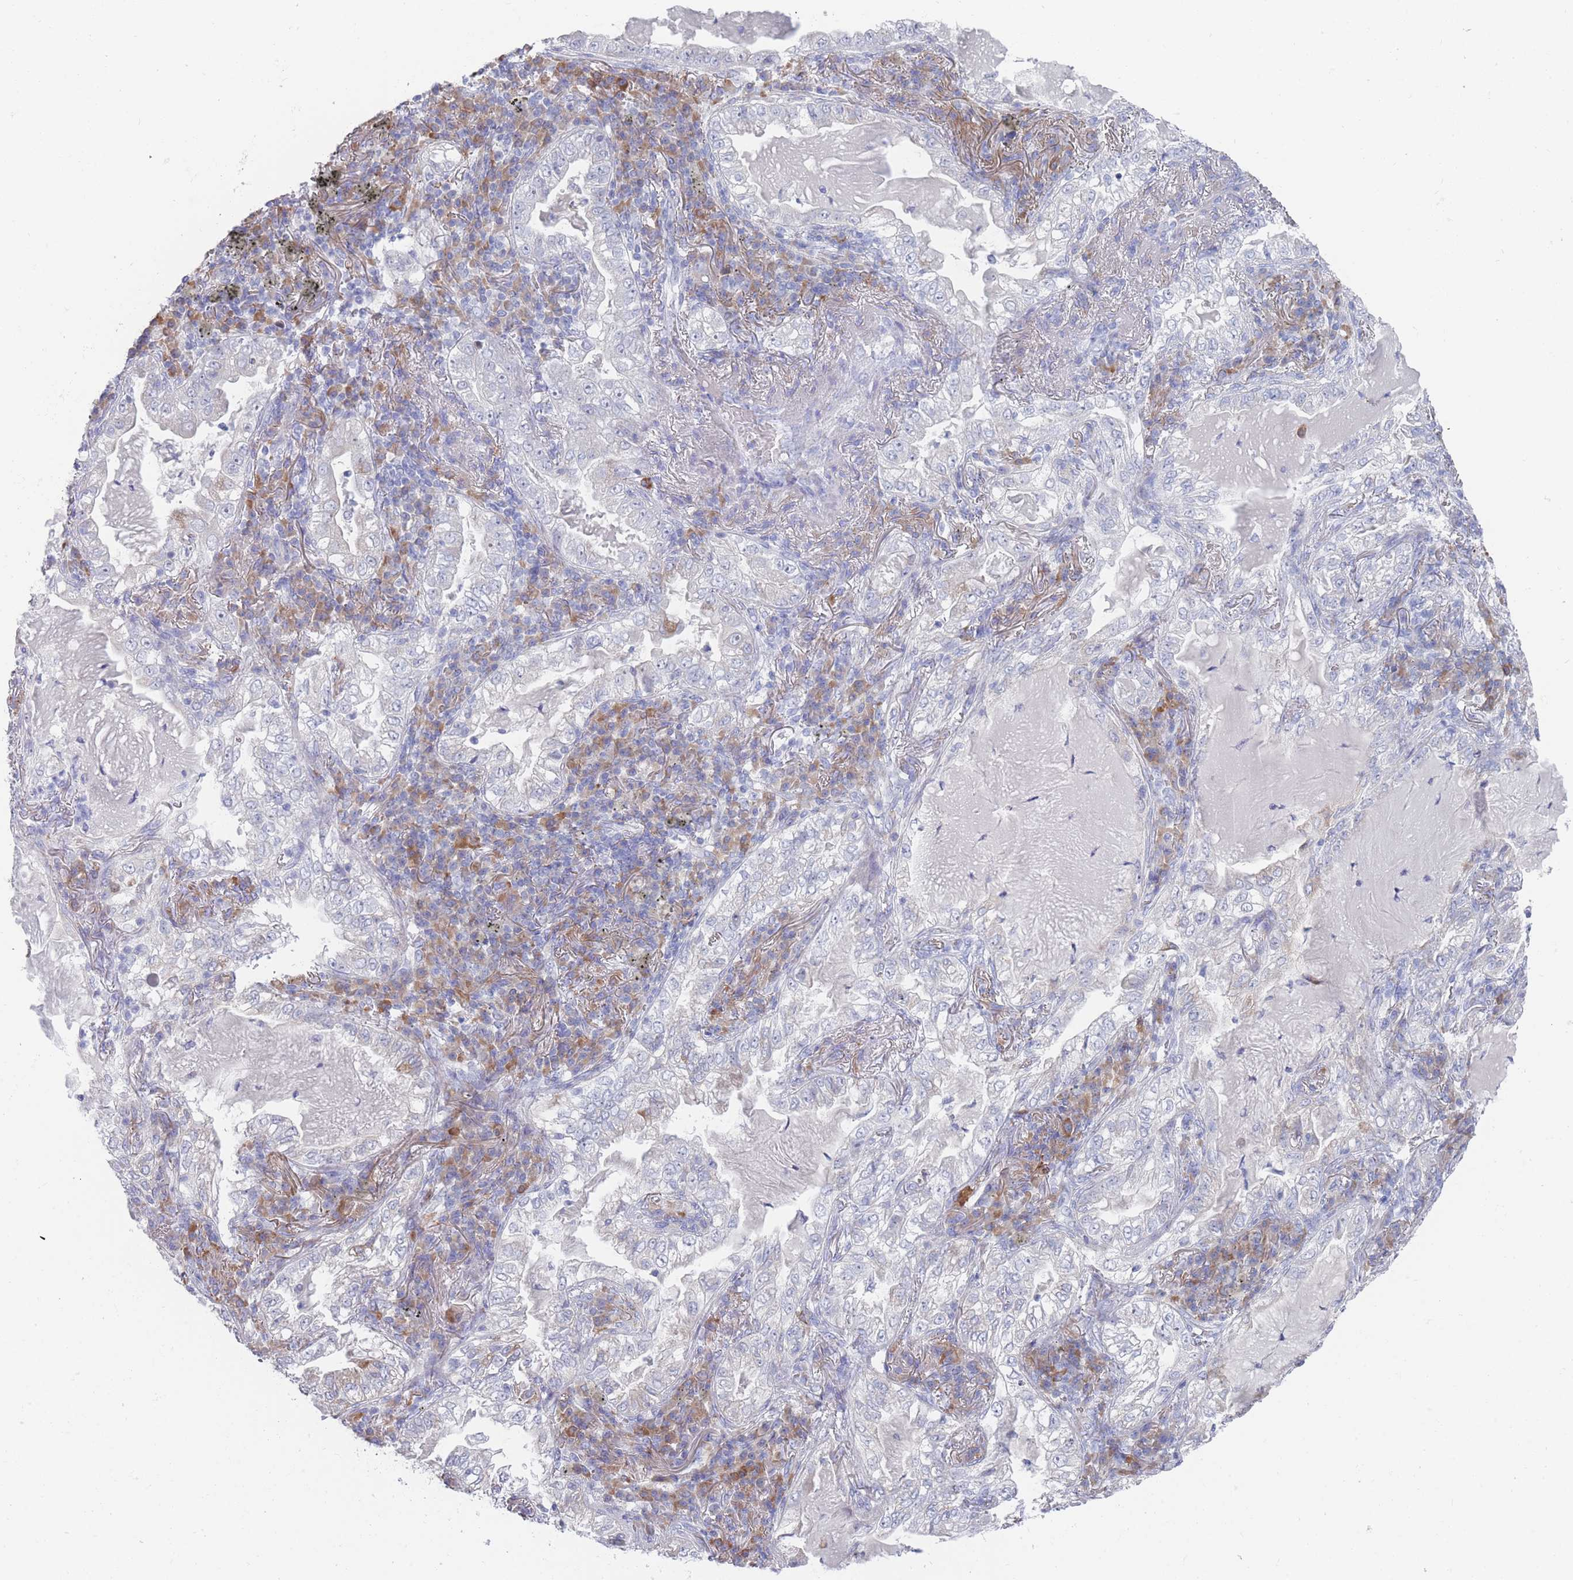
{"staining": {"intensity": "negative", "quantity": "none", "location": "none"}, "tissue": "lung cancer", "cell_type": "Tumor cells", "image_type": "cancer", "snomed": [{"axis": "morphology", "description": "Adenocarcinoma, NOS"}, {"axis": "topography", "description": "Lung"}], "caption": "Immunohistochemistry (IHC) micrograph of human adenocarcinoma (lung) stained for a protein (brown), which shows no expression in tumor cells.", "gene": "ST8SIA5", "patient": {"sex": "female", "age": 73}}